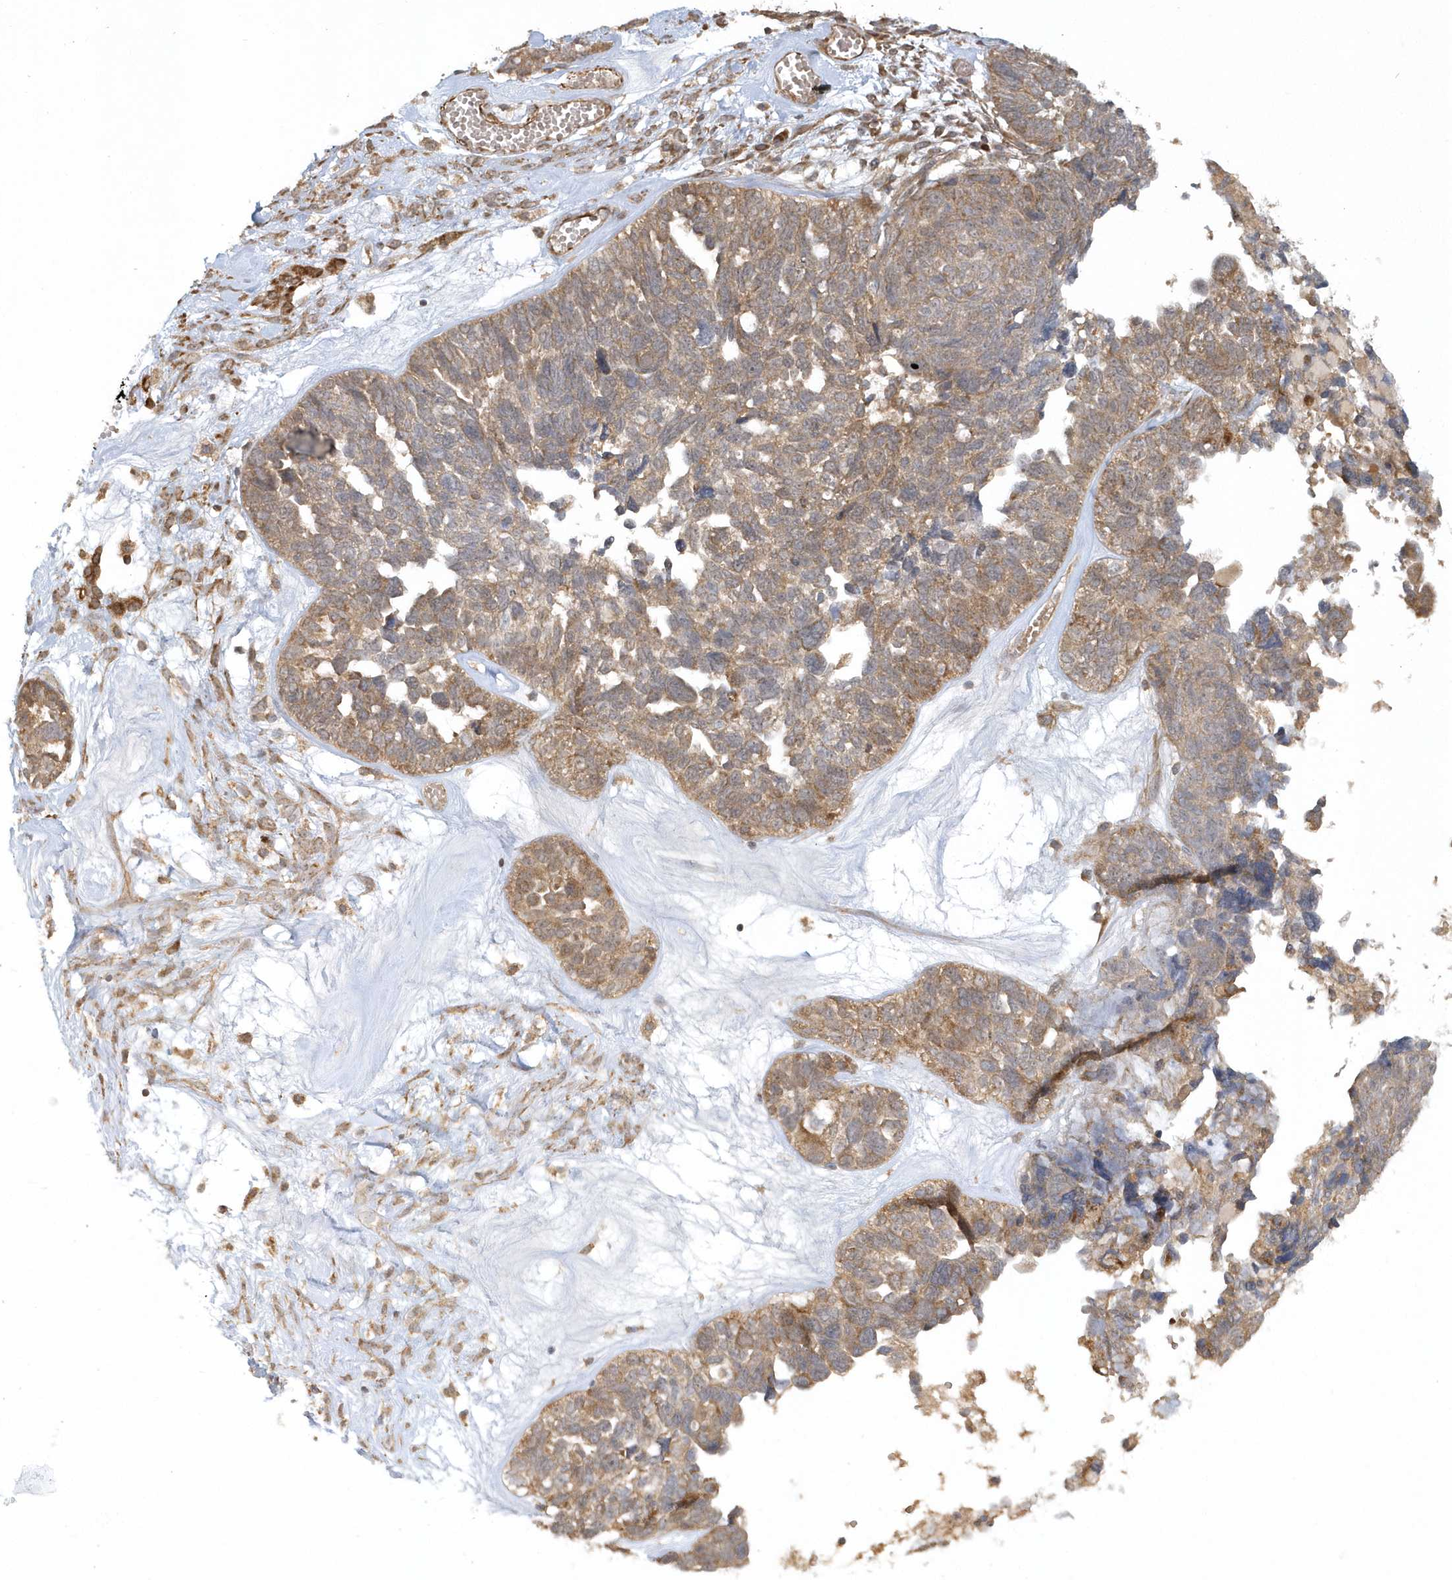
{"staining": {"intensity": "moderate", "quantity": ">75%", "location": "cytoplasmic/membranous"}, "tissue": "ovarian cancer", "cell_type": "Tumor cells", "image_type": "cancer", "snomed": [{"axis": "morphology", "description": "Cystadenocarcinoma, serous, NOS"}, {"axis": "topography", "description": "Ovary"}], "caption": "Human serous cystadenocarcinoma (ovarian) stained with a brown dye shows moderate cytoplasmic/membranous positive expression in approximately >75% of tumor cells.", "gene": "THG1L", "patient": {"sex": "female", "age": 79}}